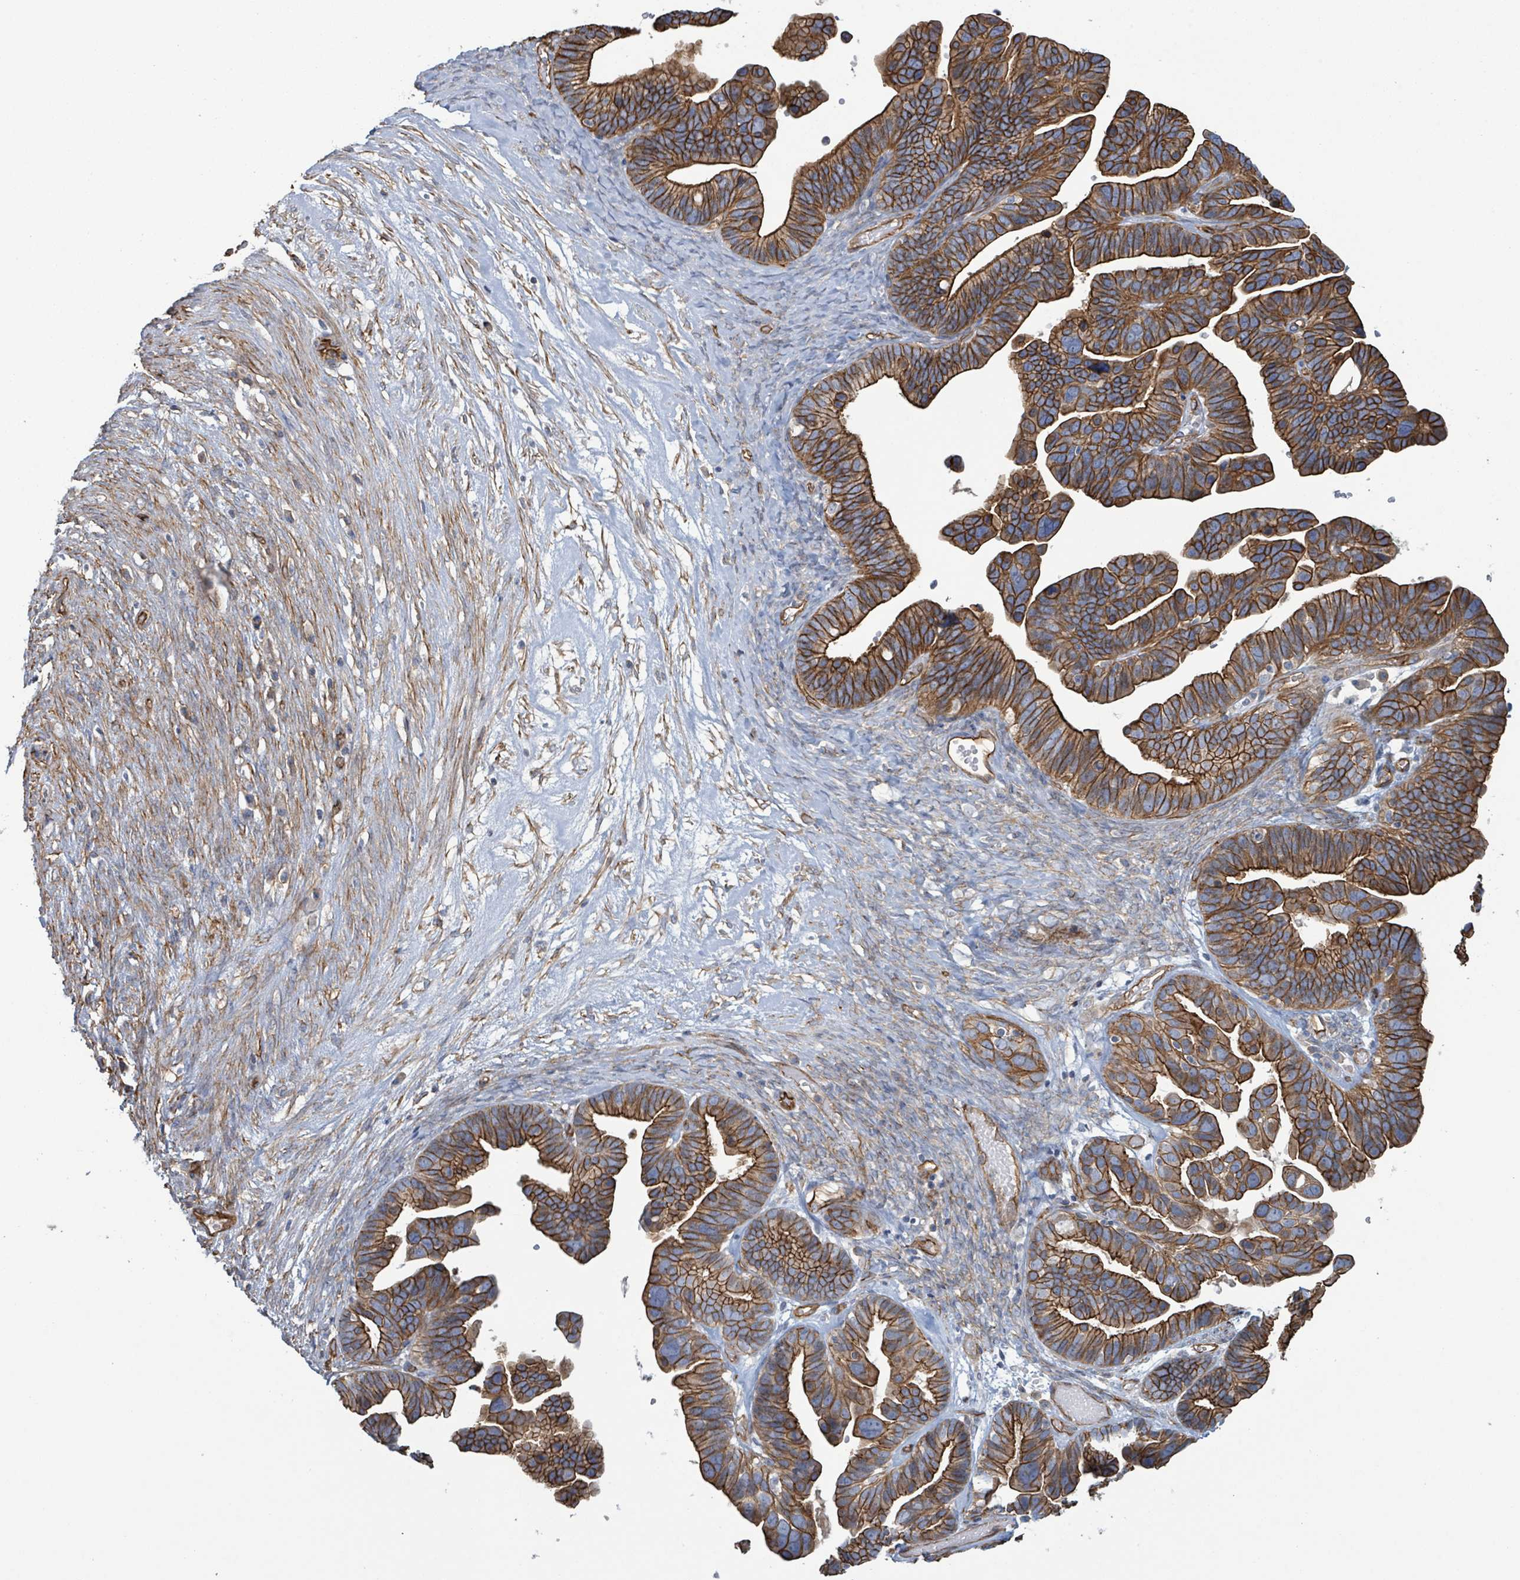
{"staining": {"intensity": "strong", "quantity": ">75%", "location": "cytoplasmic/membranous"}, "tissue": "ovarian cancer", "cell_type": "Tumor cells", "image_type": "cancer", "snomed": [{"axis": "morphology", "description": "Cystadenocarcinoma, serous, NOS"}, {"axis": "topography", "description": "Ovary"}], "caption": "Tumor cells show high levels of strong cytoplasmic/membranous positivity in approximately >75% of cells in human ovarian cancer (serous cystadenocarcinoma).", "gene": "LDOC1", "patient": {"sex": "female", "age": 56}}